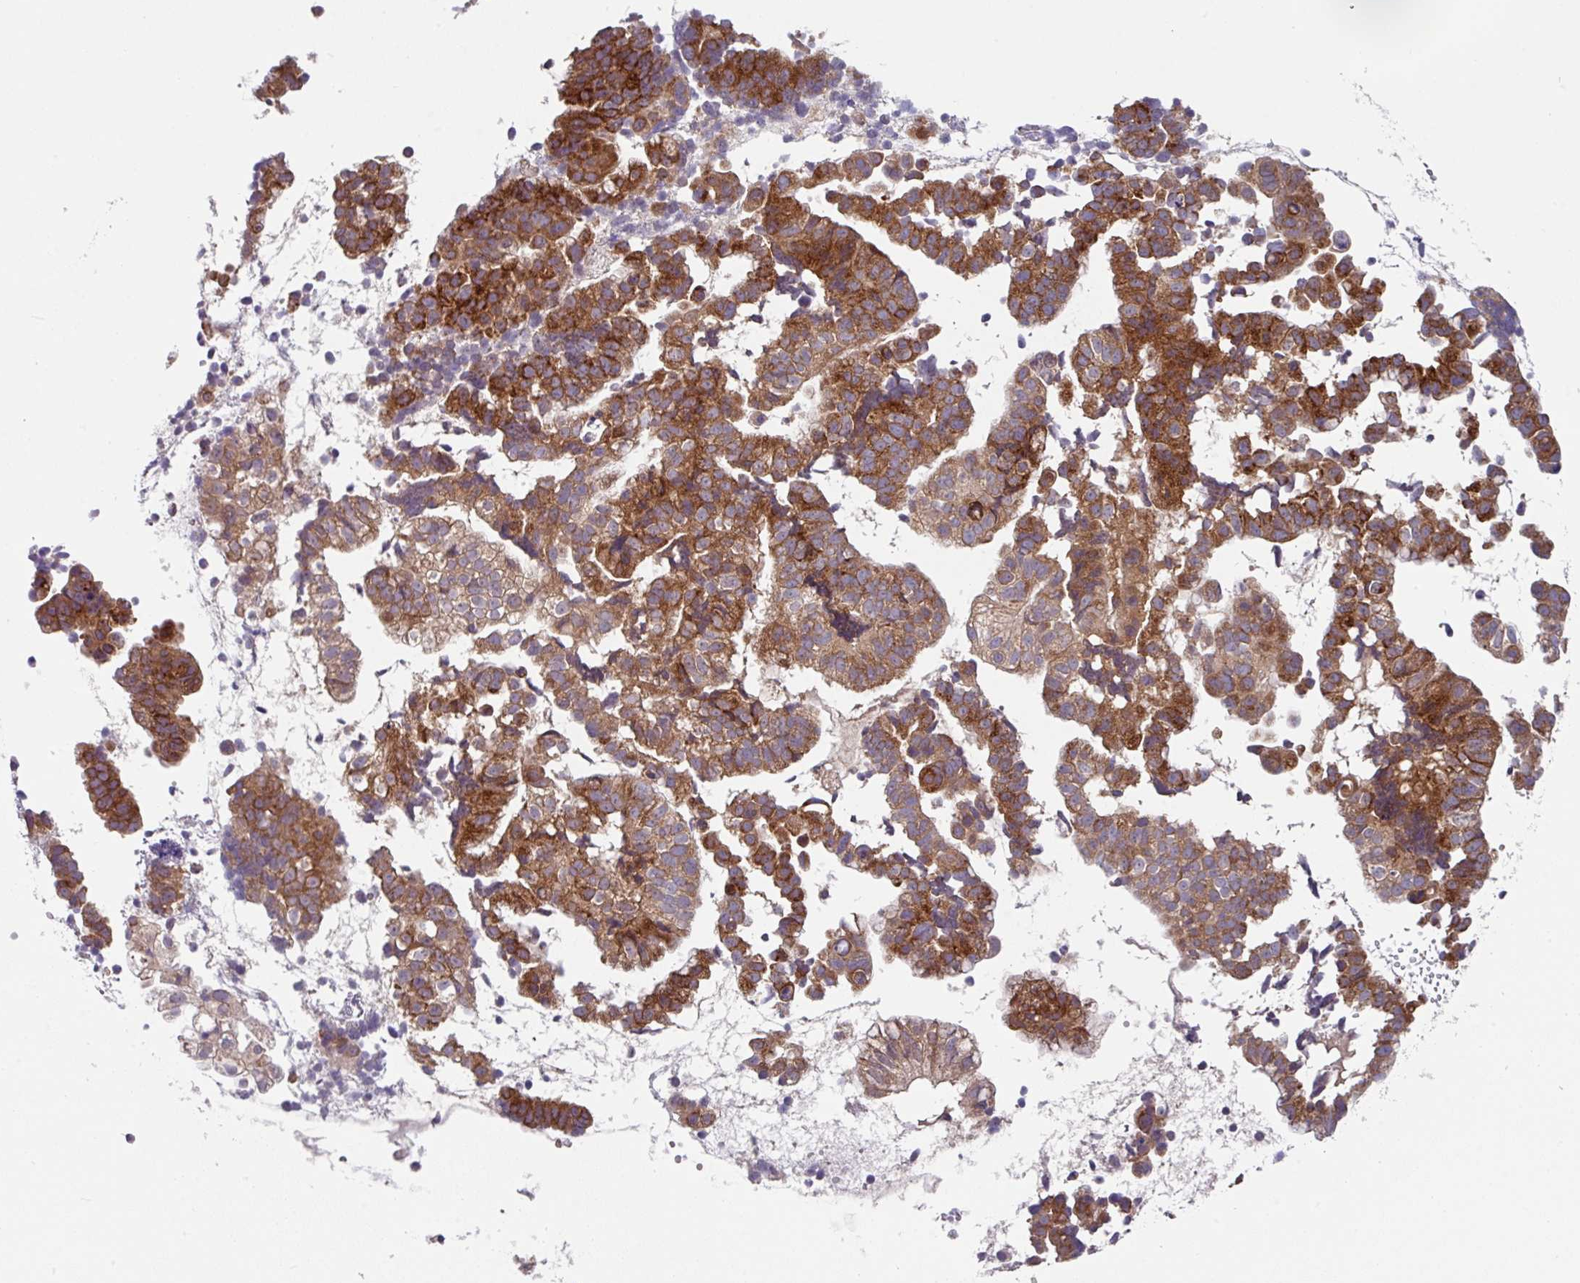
{"staining": {"intensity": "strong", "quantity": ">75%", "location": "cytoplasmic/membranous"}, "tissue": "endometrial cancer", "cell_type": "Tumor cells", "image_type": "cancer", "snomed": [{"axis": "morphology", "description": "Adenocarcinoma, NOS"}, {"axis": "topography", "description": "Endometrium"}], "caption": "The micrograph reveals staining of endometrial cancer, revealing strong cytoplasmic/membranous protein positivity (brown color) within tumor cells.", "gene": "EIF4B", "patient": {"sex": "female", "age": 76}}